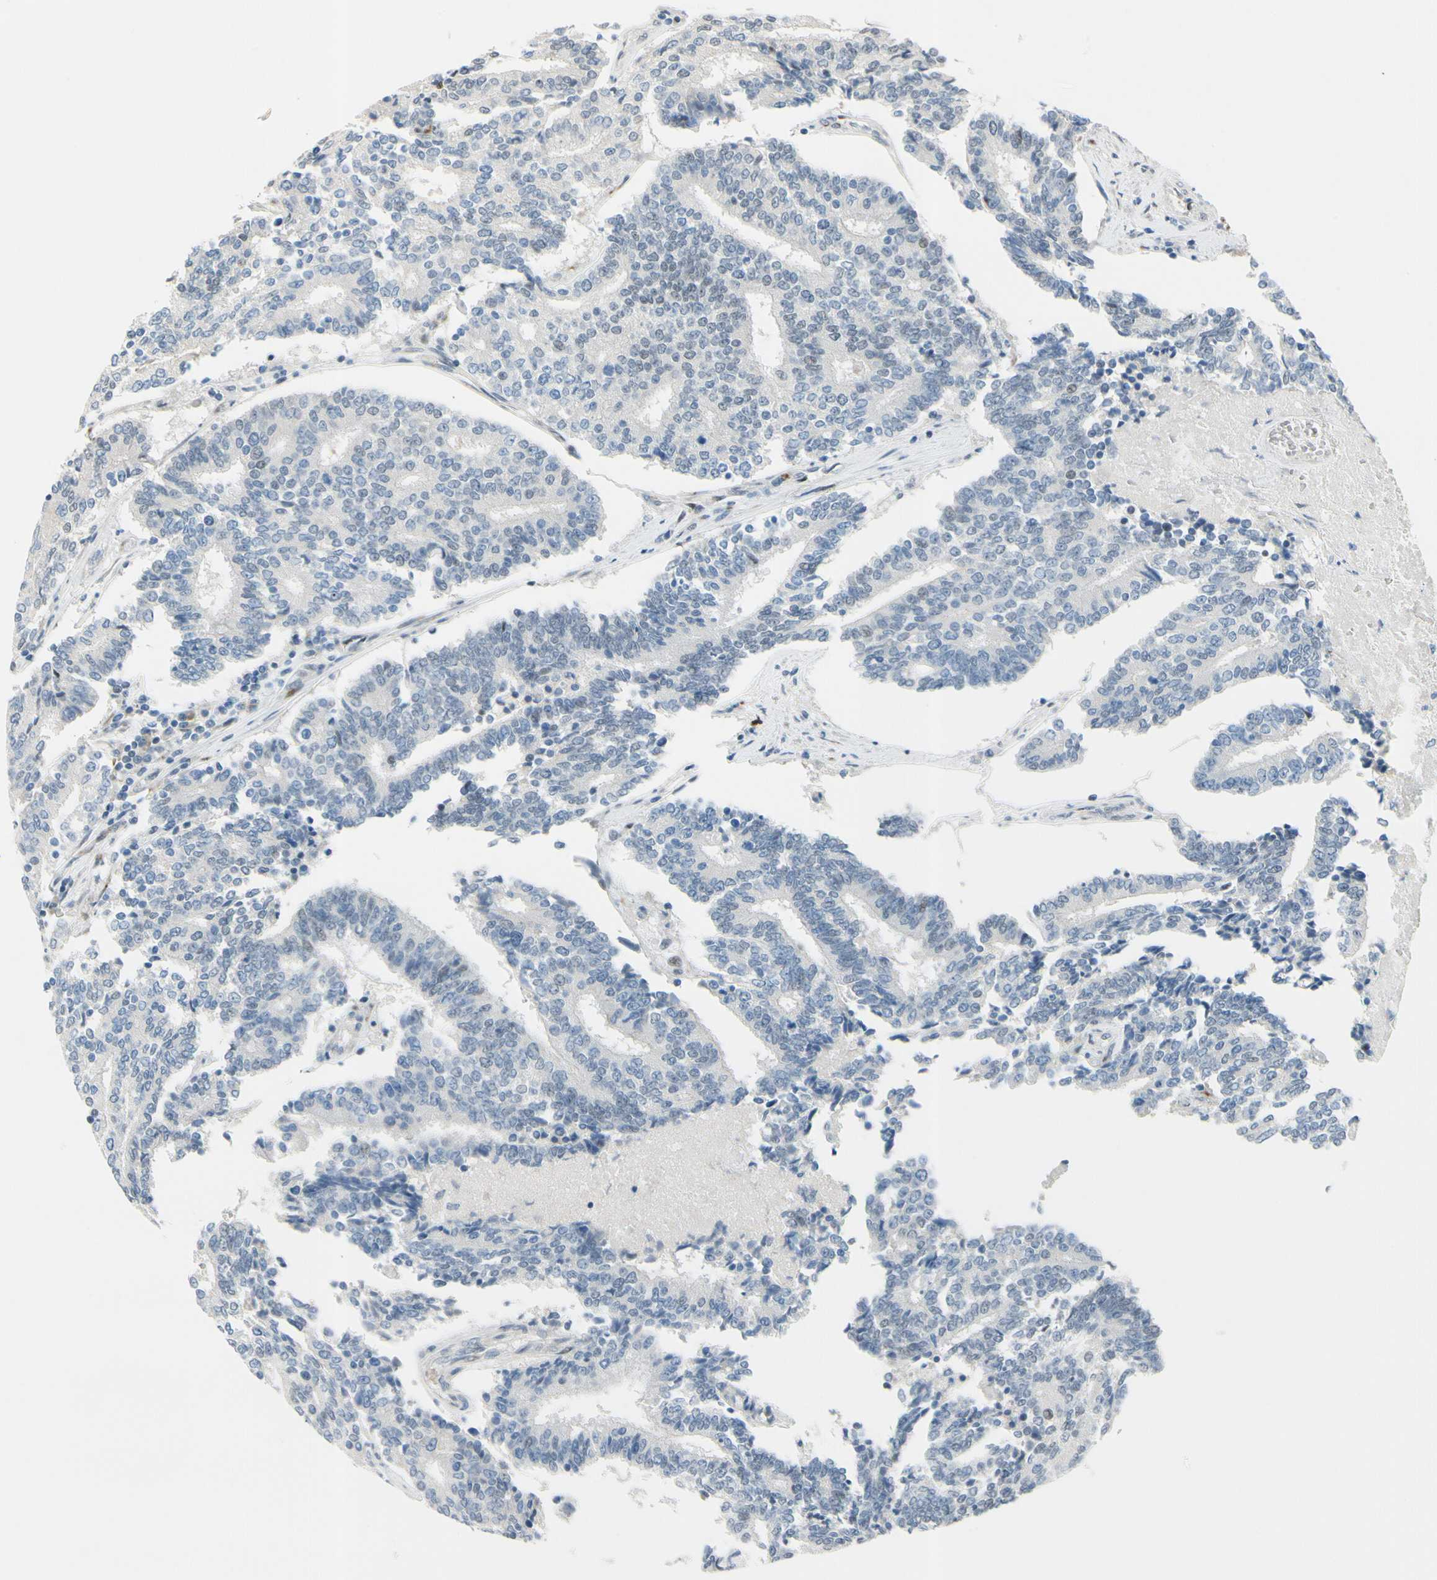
{"staining": {"intensity": "negative", "quantity": "none", "location": "none"}, "tissue": "prostate cancer", "cell_type": "Tumor cells", "image_type": "cancer", "snomed": [{"axis": "morphology", "description": "Adenocarcinoma, High grade"}, {"axis": "topography", "description": "Prostate"}], "caption": "An IHC histopathology image of prostate cancer is shown. There is no staining in tumor cells of prostate cancer.", "gene": "B4GALNT1", "patient": {"sex": "male", "age": 55}}